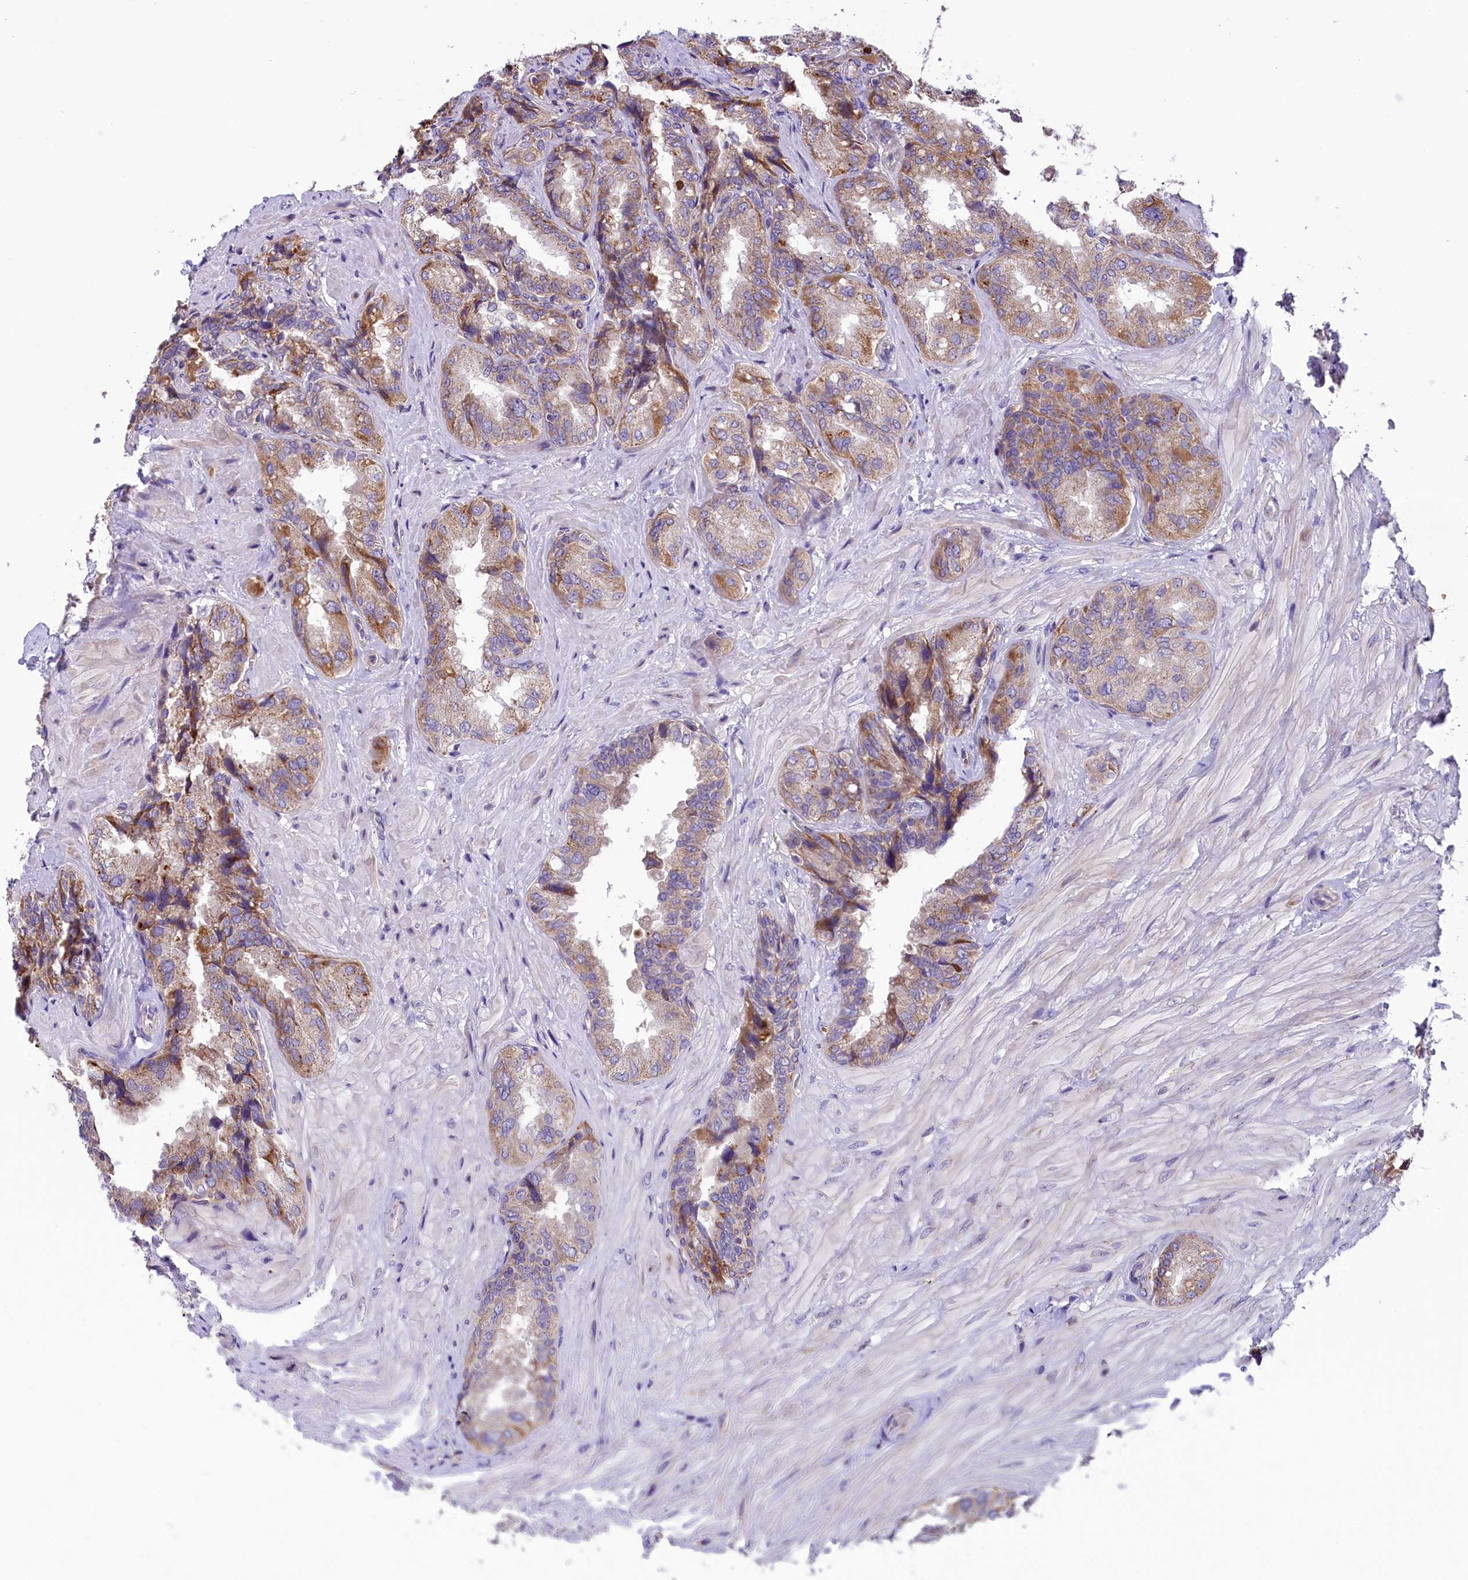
{"staining": {"intensity": "moderate", "quantity": "25%-75%", "location": "cytoplasmic/membranous"}, "tissue": "seminal vesicle", "cell_type": "Glandular cells", "image_type": "normal", "snomed": [{"axis": "morphology", "description": "Normal tissue, NOS"}, {"axis": "topography", "description": "Prostate and seminal vesicle, NOS"}, {"axis": "topography", "description": "Prostate"}, {"axis": "topography", "description": "Seminal veicle"}], "caption": "Approximately 25%-75% of glandular cells in unremarkable human seminal vesicle reveal moderate cytoplasmic/membranous protein positivity as visualized by brown immunohistochemical staining.", "gene": "DNAJB9", "patient": {"sex": "male", "age": 67}}